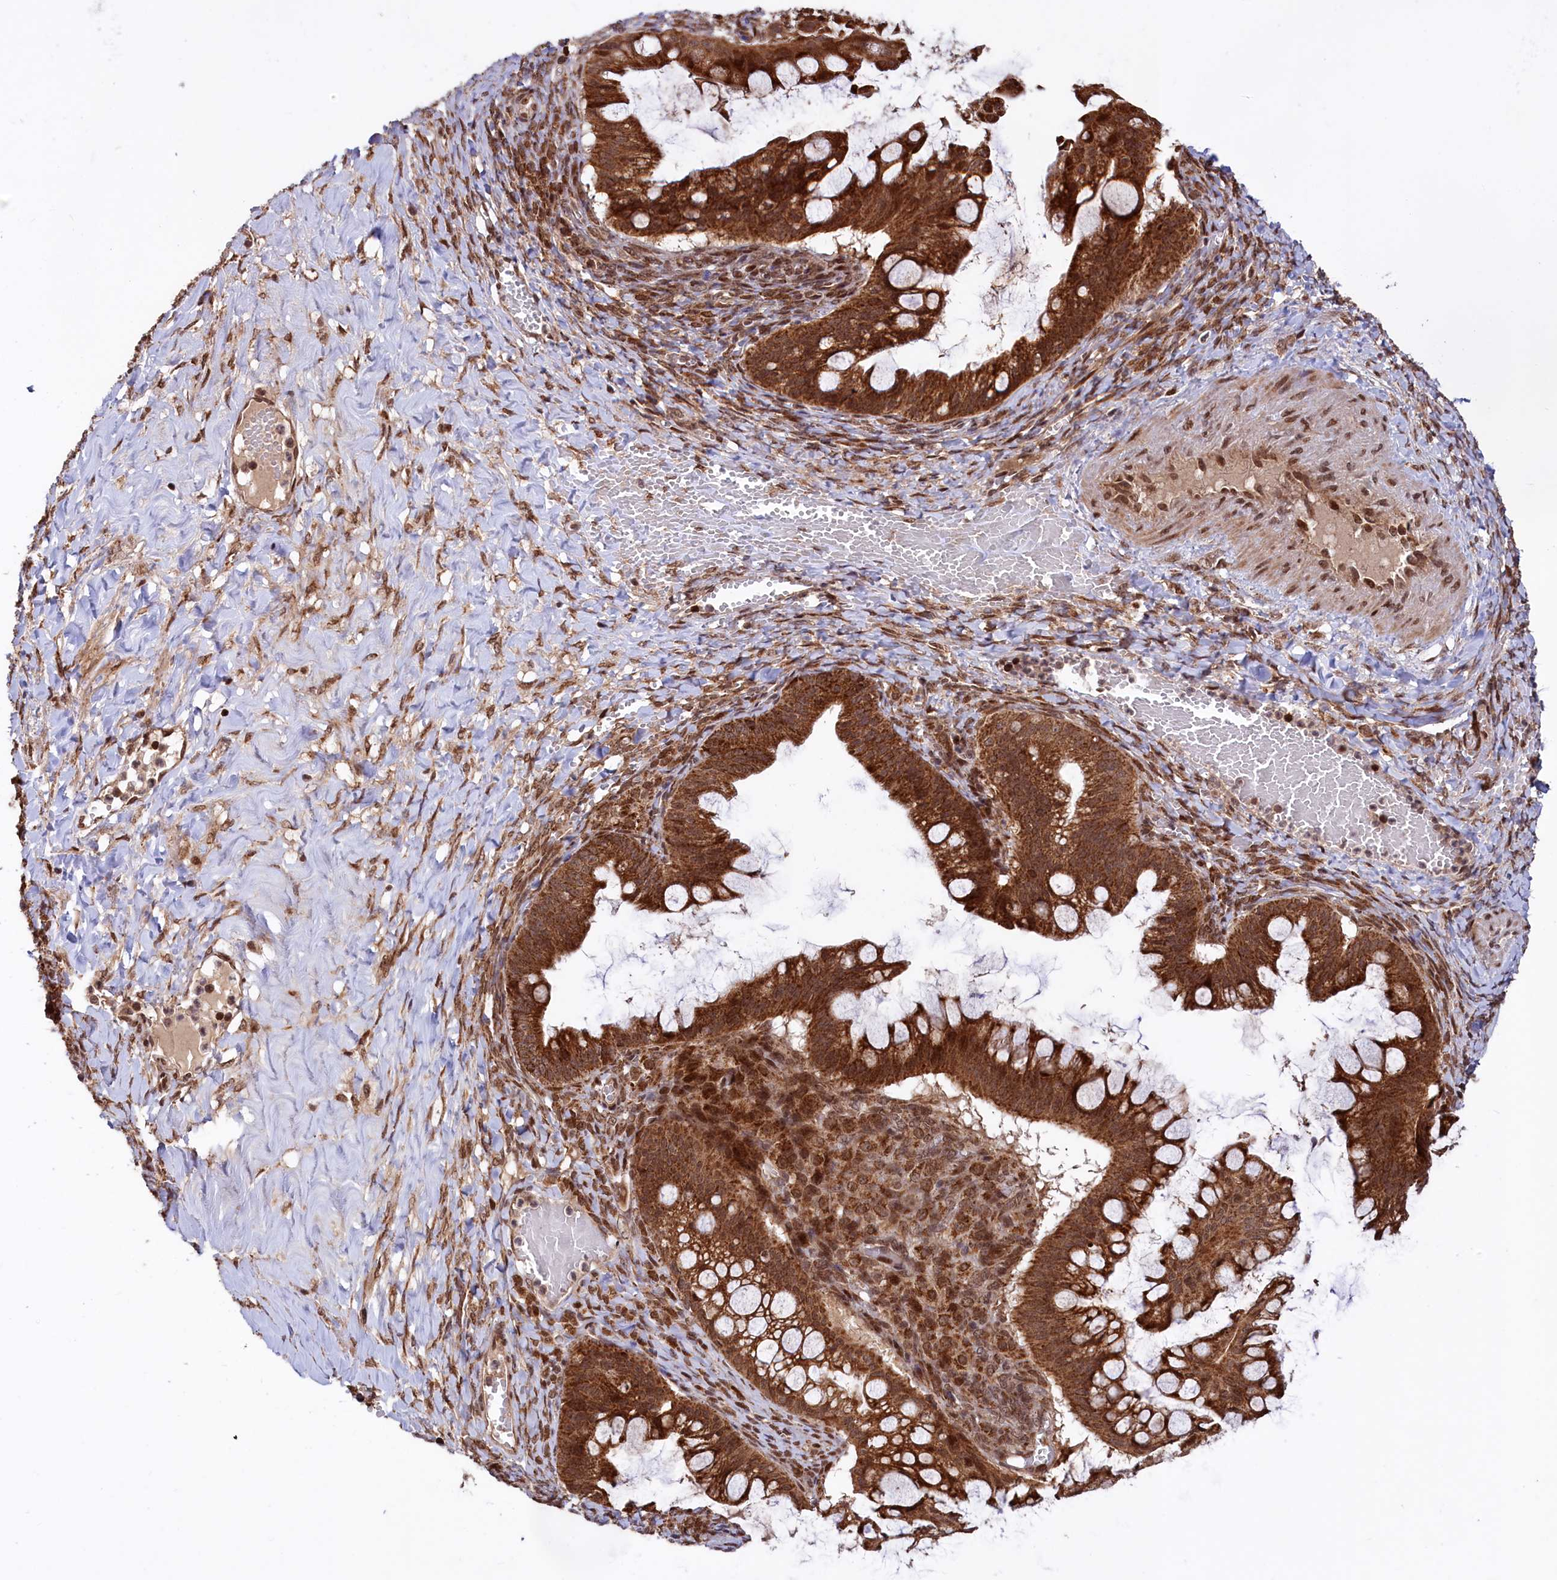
{"staining": {"intensity": "strong", "quantity": ">75%", "location": "cytoplasmic/membranous,nuclear"}, "tissue": "ovarian cancer", "cell_type": "Tumor cells", "image_type": "cancer", "snomed": [{"axis": "morphology", "description": "Cystadenocarcinoma, mucinous, NOS"}, {"axis": "topography", "description": "Ovary"}], "caption": "Tumor cells display high levels of strong cytoplasmic/membranous and nuclear expression in about >75% of cells in human ovarian mucinous cystadenocarcinoma.", "gene": "PHC3", "patient": {"sex": "female", "age": 73}}